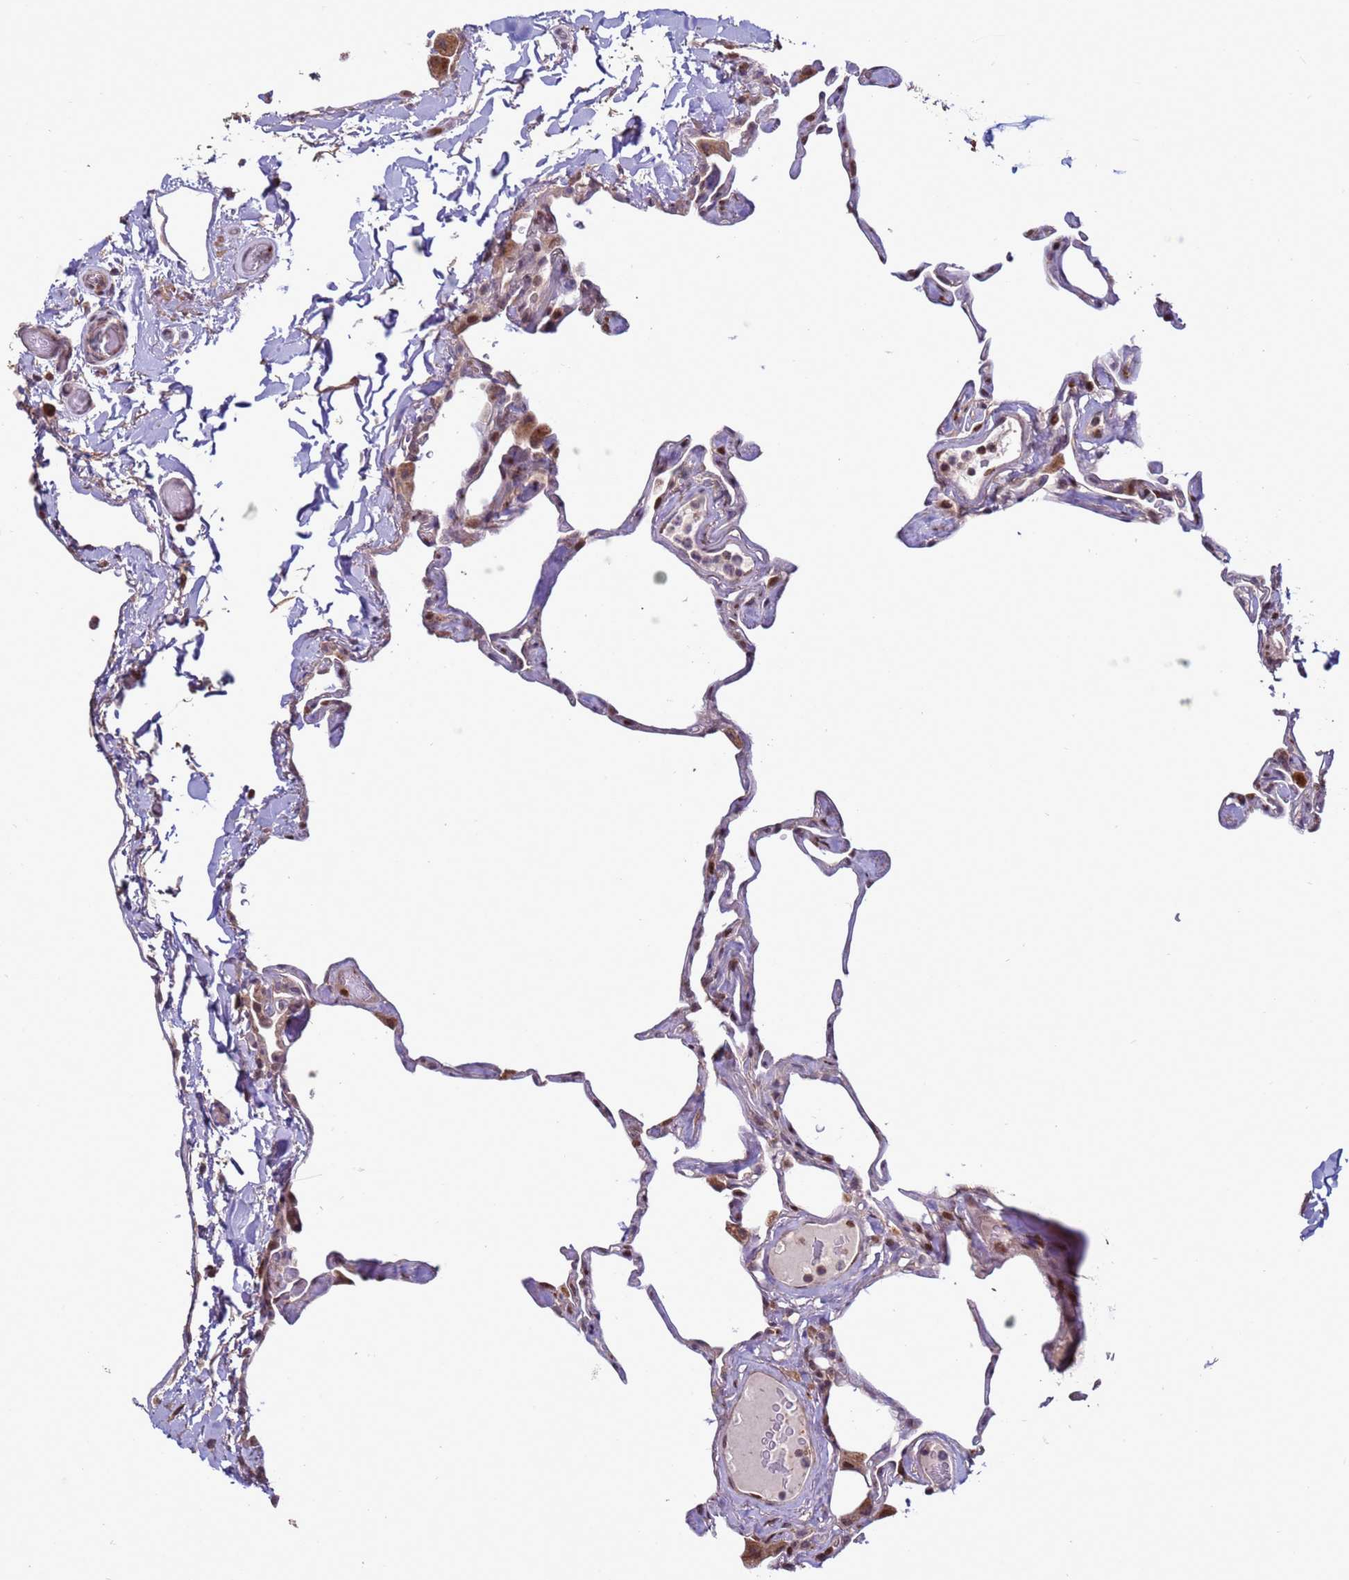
{"staining": {"intensity": "moderate", "quantity": "25%-75%", "location": "nuclear"}, "tissue": "lung", "cell_type": "Alveolar cells", "image_type": "normal", "snomed": [{"axis": "morphology", "description": "Normal tissue, NOS"}, {"axis": "topography", "description": "Lung"}], "caption": "A medium amount of moderate nuclear staining is present in about 25%-75% of alveolar cells in unremarkable lung. Using DAB (3,3'-diaminobenzidine) (brown) and hematoxylin (blue) stains, captured at high magnification using brightfield microscopy.", "gene": "HGH1", "patient": {"sex": "male", "age": 65}}